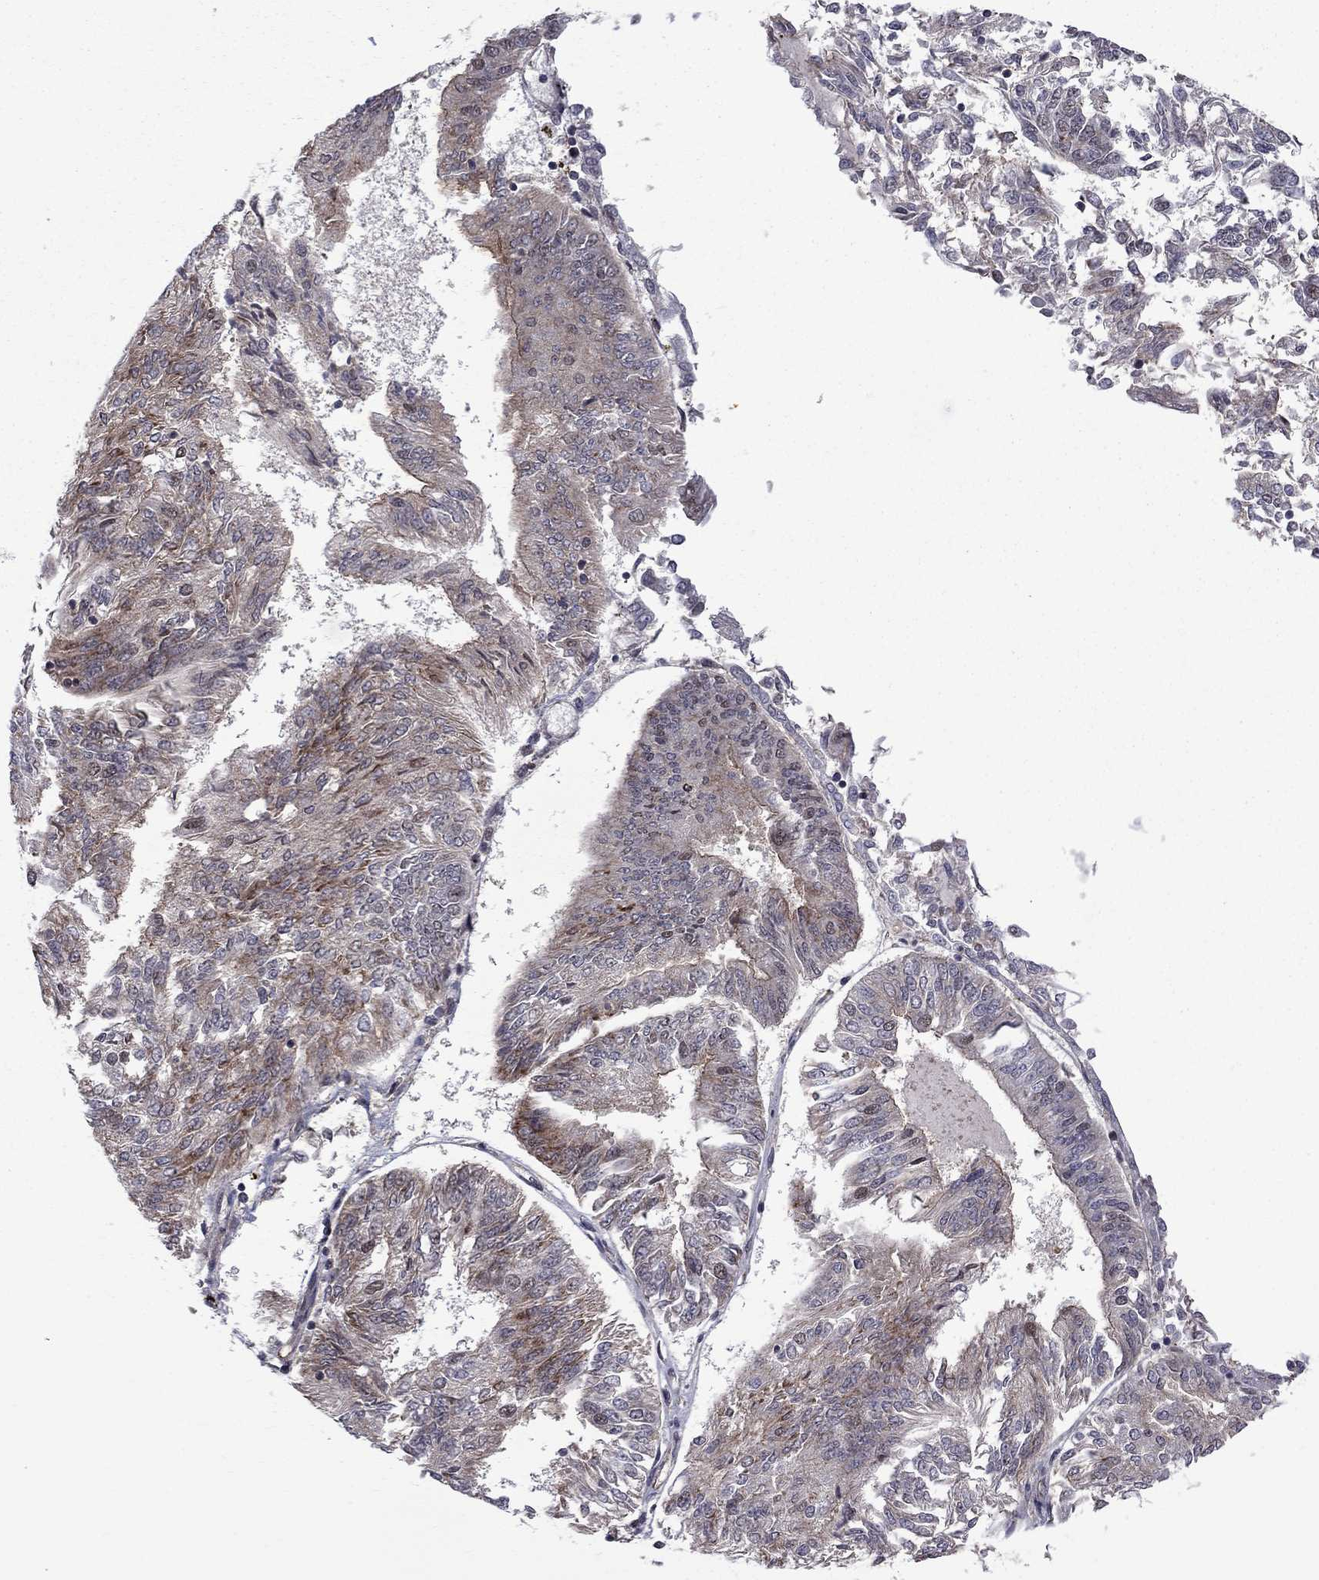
{"staining": {"intensity": "moderate", "quantity": "<25%", "location": "nuclear"}, "tissue": "endometrial cancer", "cell_type": "Tumor cells", "image_type": "cancer", "snomed": [{"axis": "morphology", "description": "Adenocarcinoma, NOS"}, {"axis": "topography", "description": "Endometrium"}], "caption": "Adenocarcinoma (endometrial) stained with a protein marker reveals moderate staining in tumor cells.", "gene": "BRF1", "patient": {"sex": "female", "age": 58}}